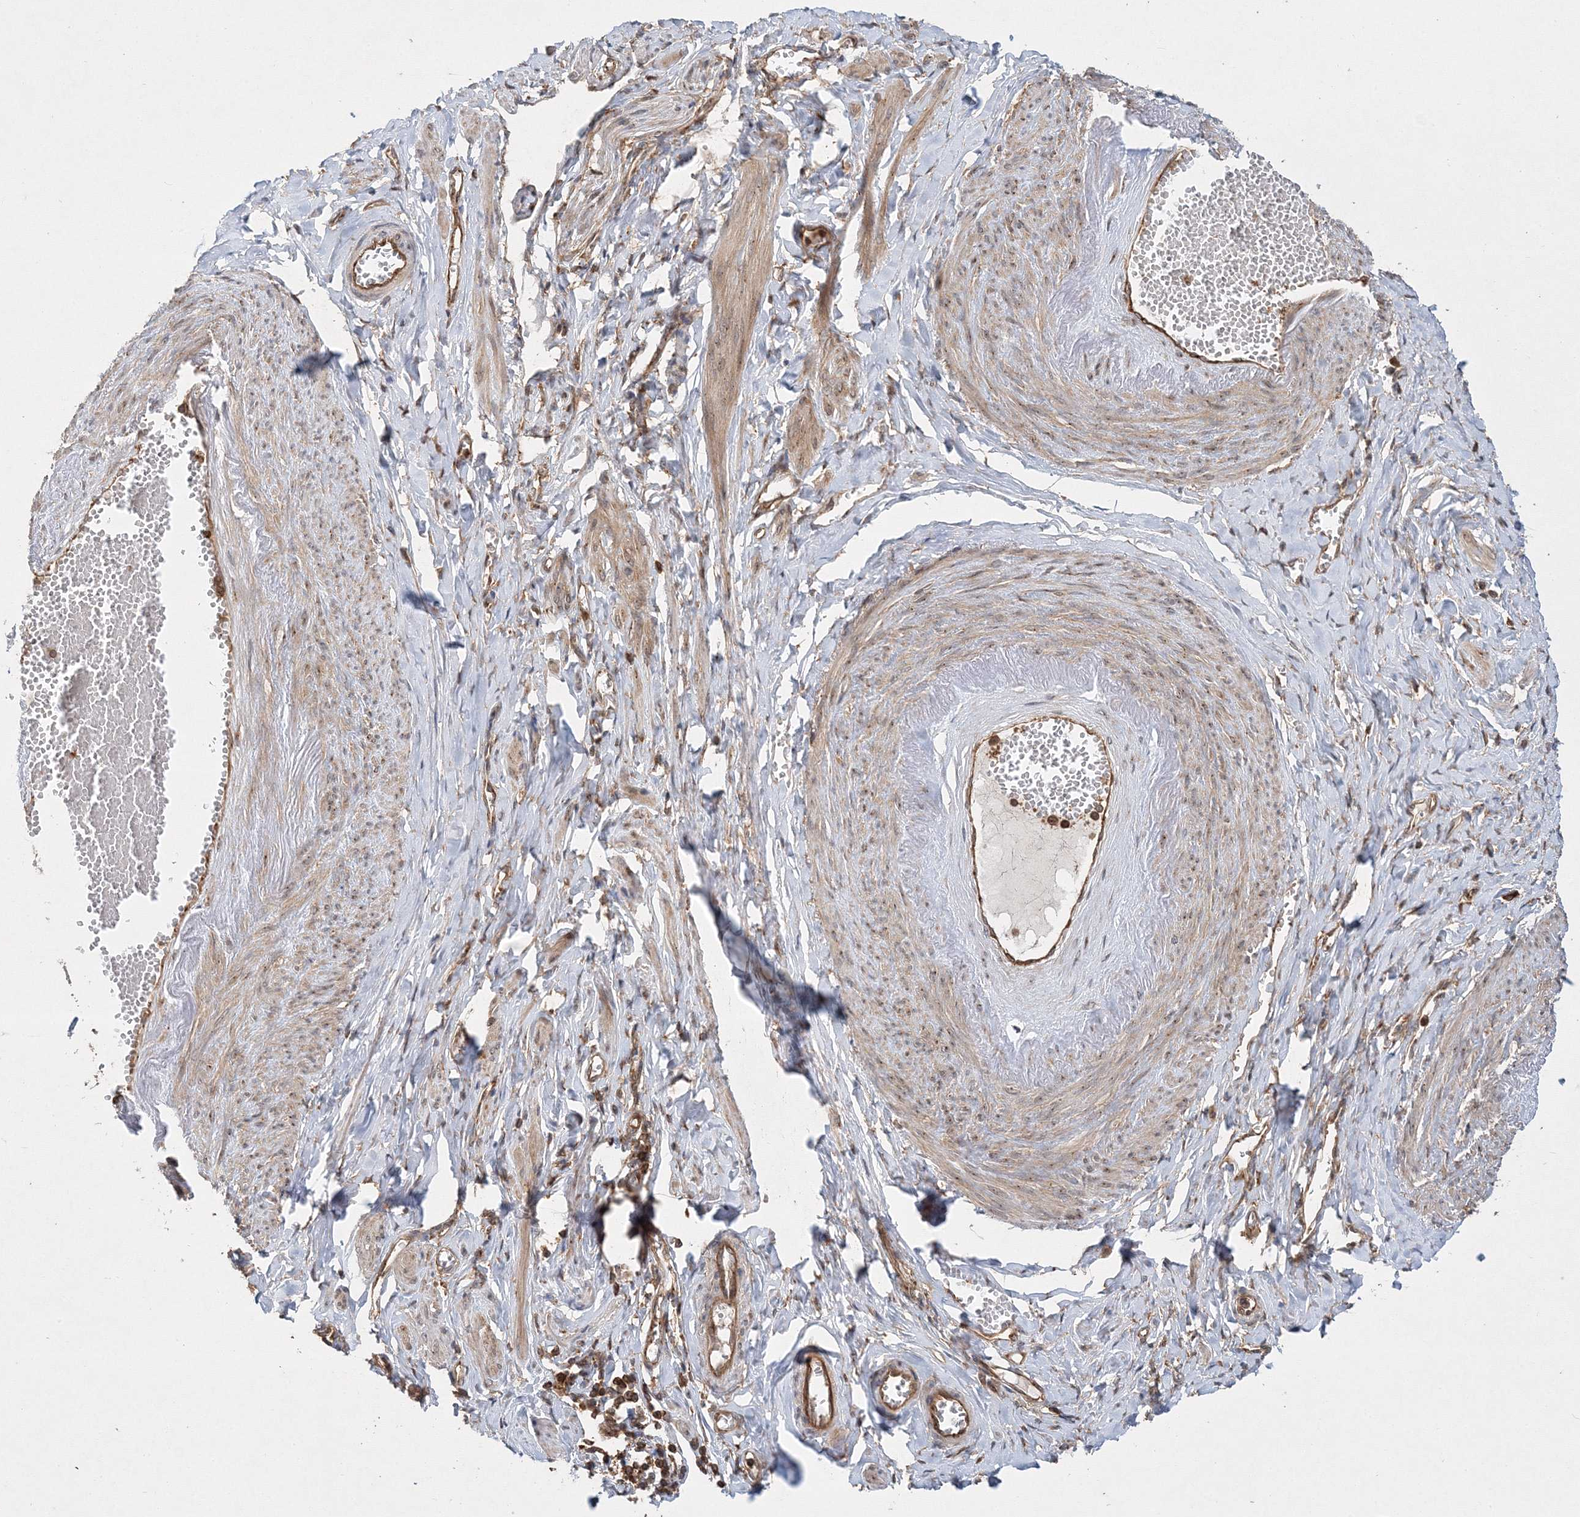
{"staining": {"intensity": "moderate", "quantity": ">75%", "location": "cytoplasmic/membranous"}, "tissue": "adipose tissue", "cell_type": "Adipocytes", "image_type": "normal", "snomed": [{"axis": "morphology", "description": "Normal tissue, NOS"}, {"axis": "topography", "description": "Vascular tissue"}, {"axis": "topography", "description": "Fallopian tube"}, {"axis": "topography", "description": "Ovary"}], "caption": "Protein analysis of normal adipose tissue reveals moderate cytoplasmic/membranous expression in about >75% of adipocytes.", "gene": "WDR37", "patient": {"sex": "female", "age": 67}}